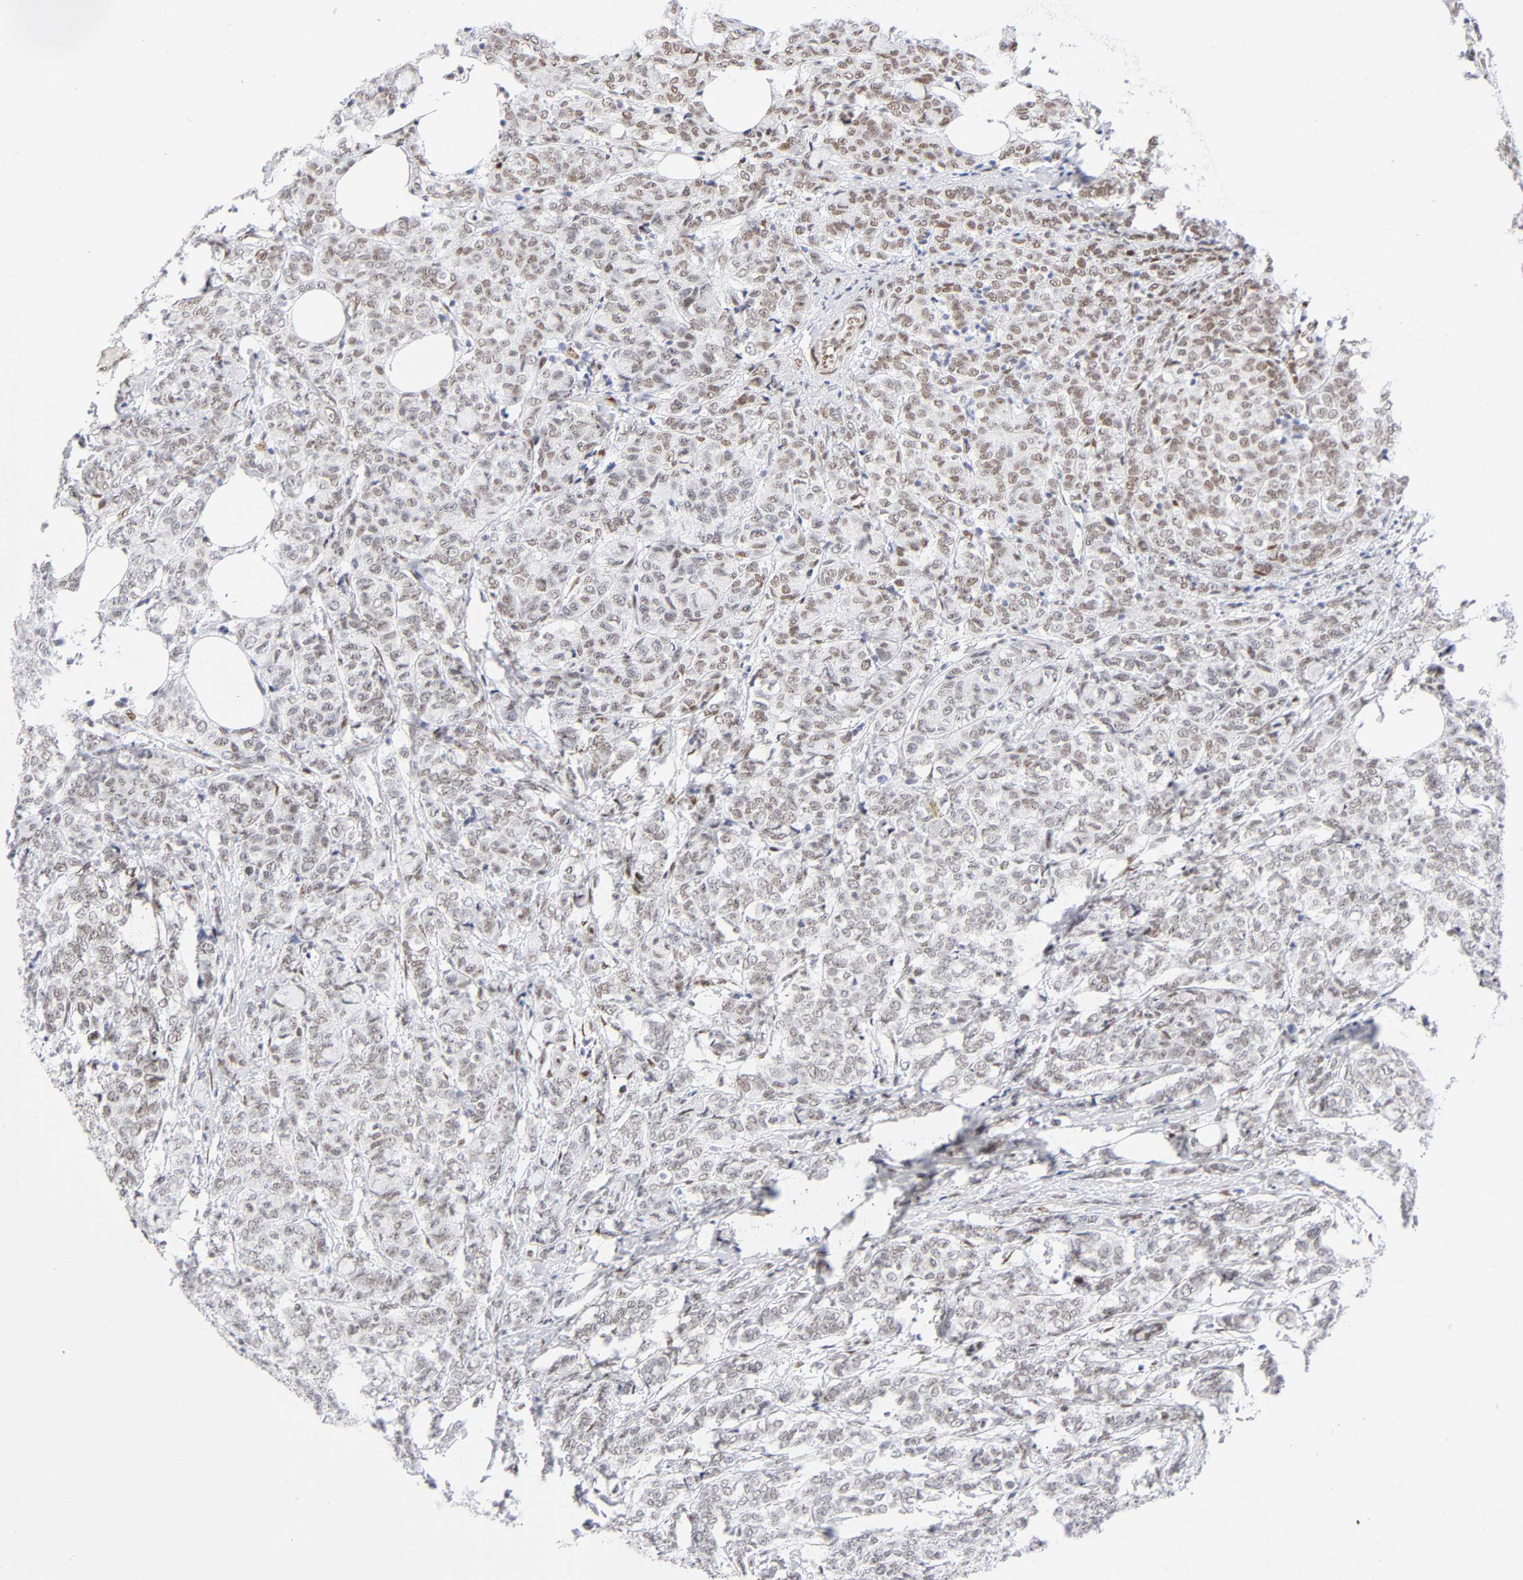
{"staining": {"intensity": "weak", "quantity": ">75%", "location": "nuclear"}, "tissue": "breast cancer", "cell_type": "Tumor cells", "image_type": "cancer", "snomed": [{"axis": "morphology", "description": "Lobular carcinoma"}, {"axis": "topography", "description": "Breast"}], "caption": "Brown immunohistochemical staining in breast lobular carcinoma reveals weak nuclear staining in approximately >75% of tumor cells.", "gene": "NFIC", "patient": {"sex": "female", "age": 60}}